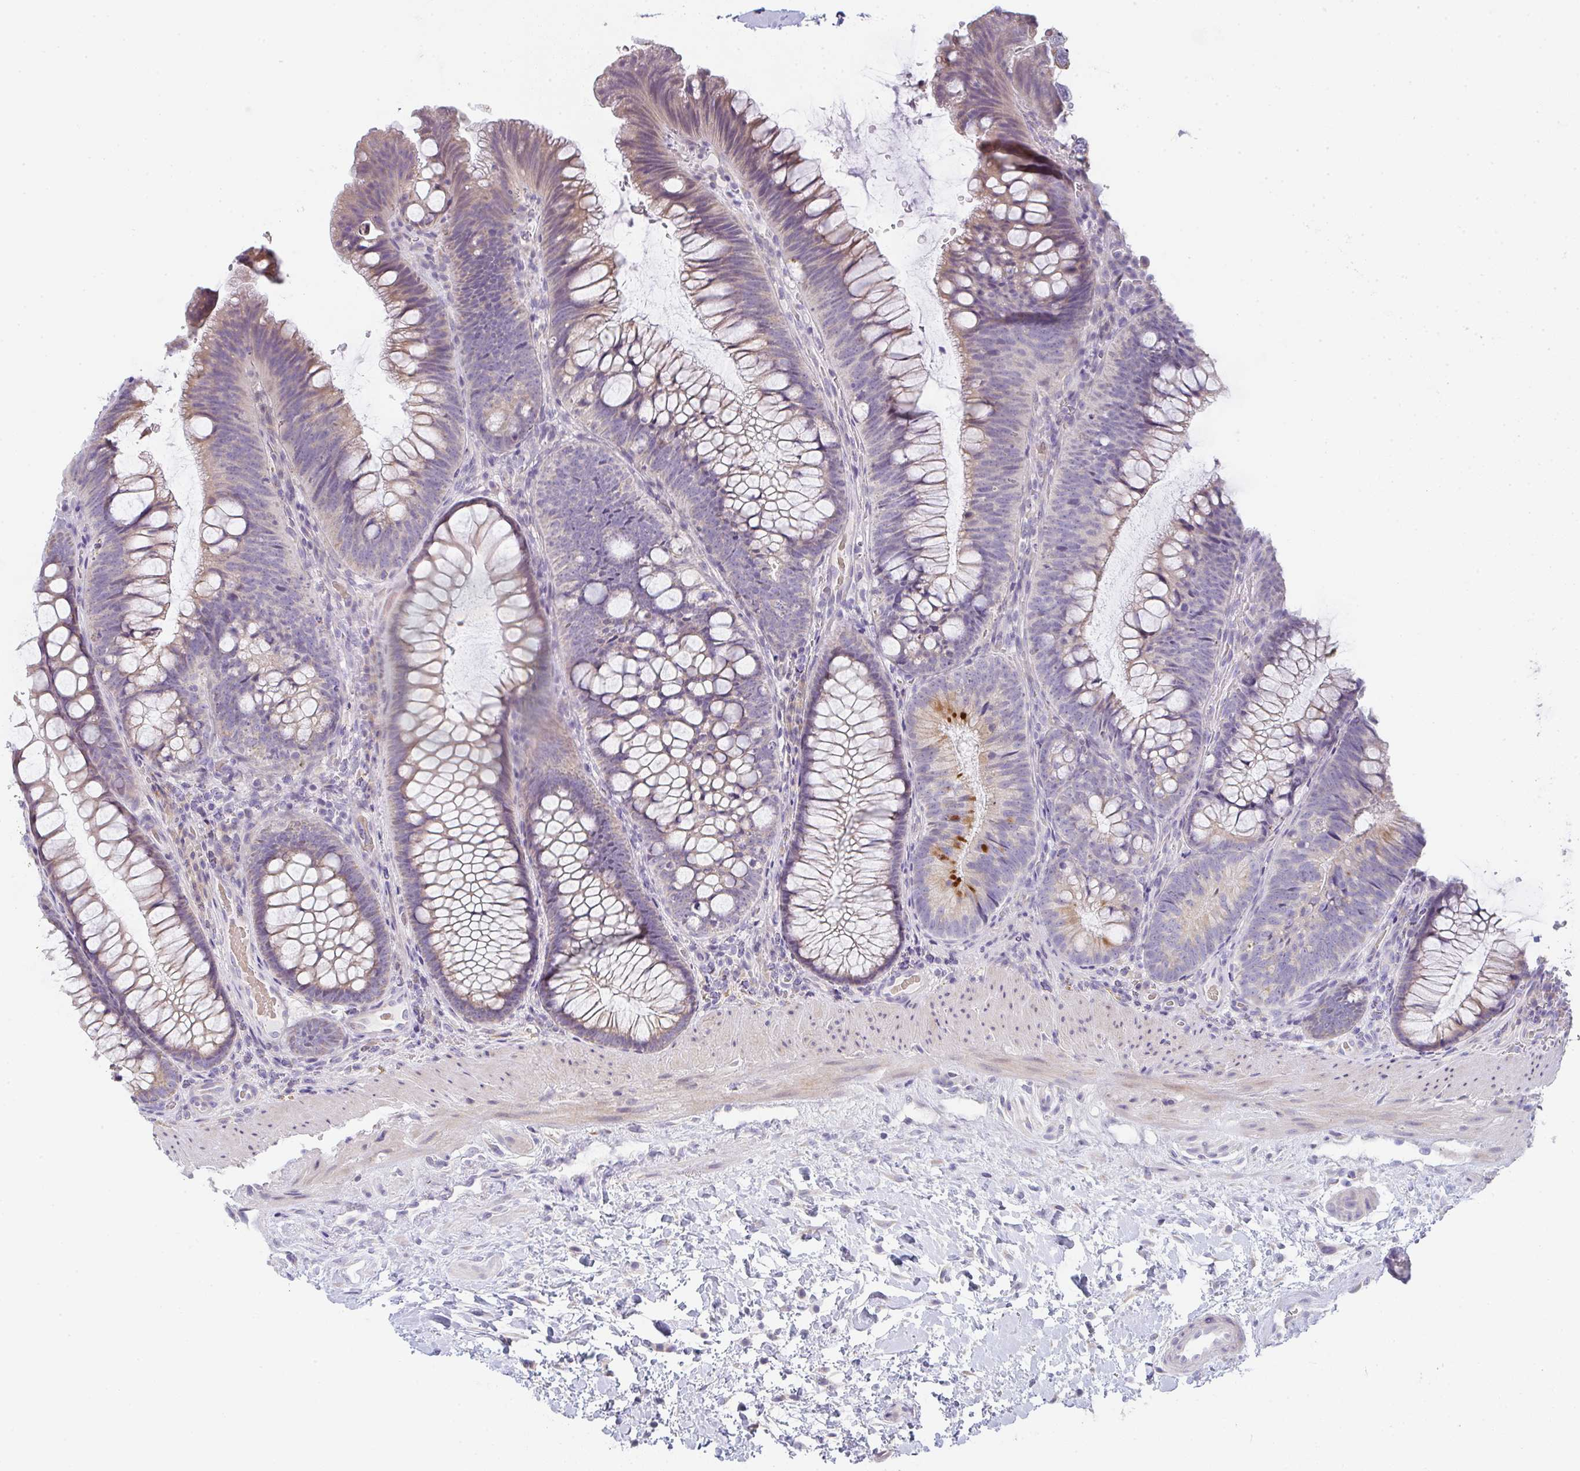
{"staining": {"intensity": "negative", "quantity": "none", "location": "none"}, "tissue": "colon", "cell_type": "Endothelial cells", "image_type": "normal", "snomed": [{"axis": "morphology", "description": "Normal tissue, NOS"}, {"axis": "morphology", "description": "Adenoma, NOS"}, {"axis": "topography", "description": "Soft tissue"}, {"axis": "topography", "description": "Colon"}], "caption": "An immunohistochemistry histopathology image of unremarkable colon is shown. There is no staining in endothelial cells of colon.", "gene": "CACNA1S", "patient": {"sex": "male", "age": 47}}